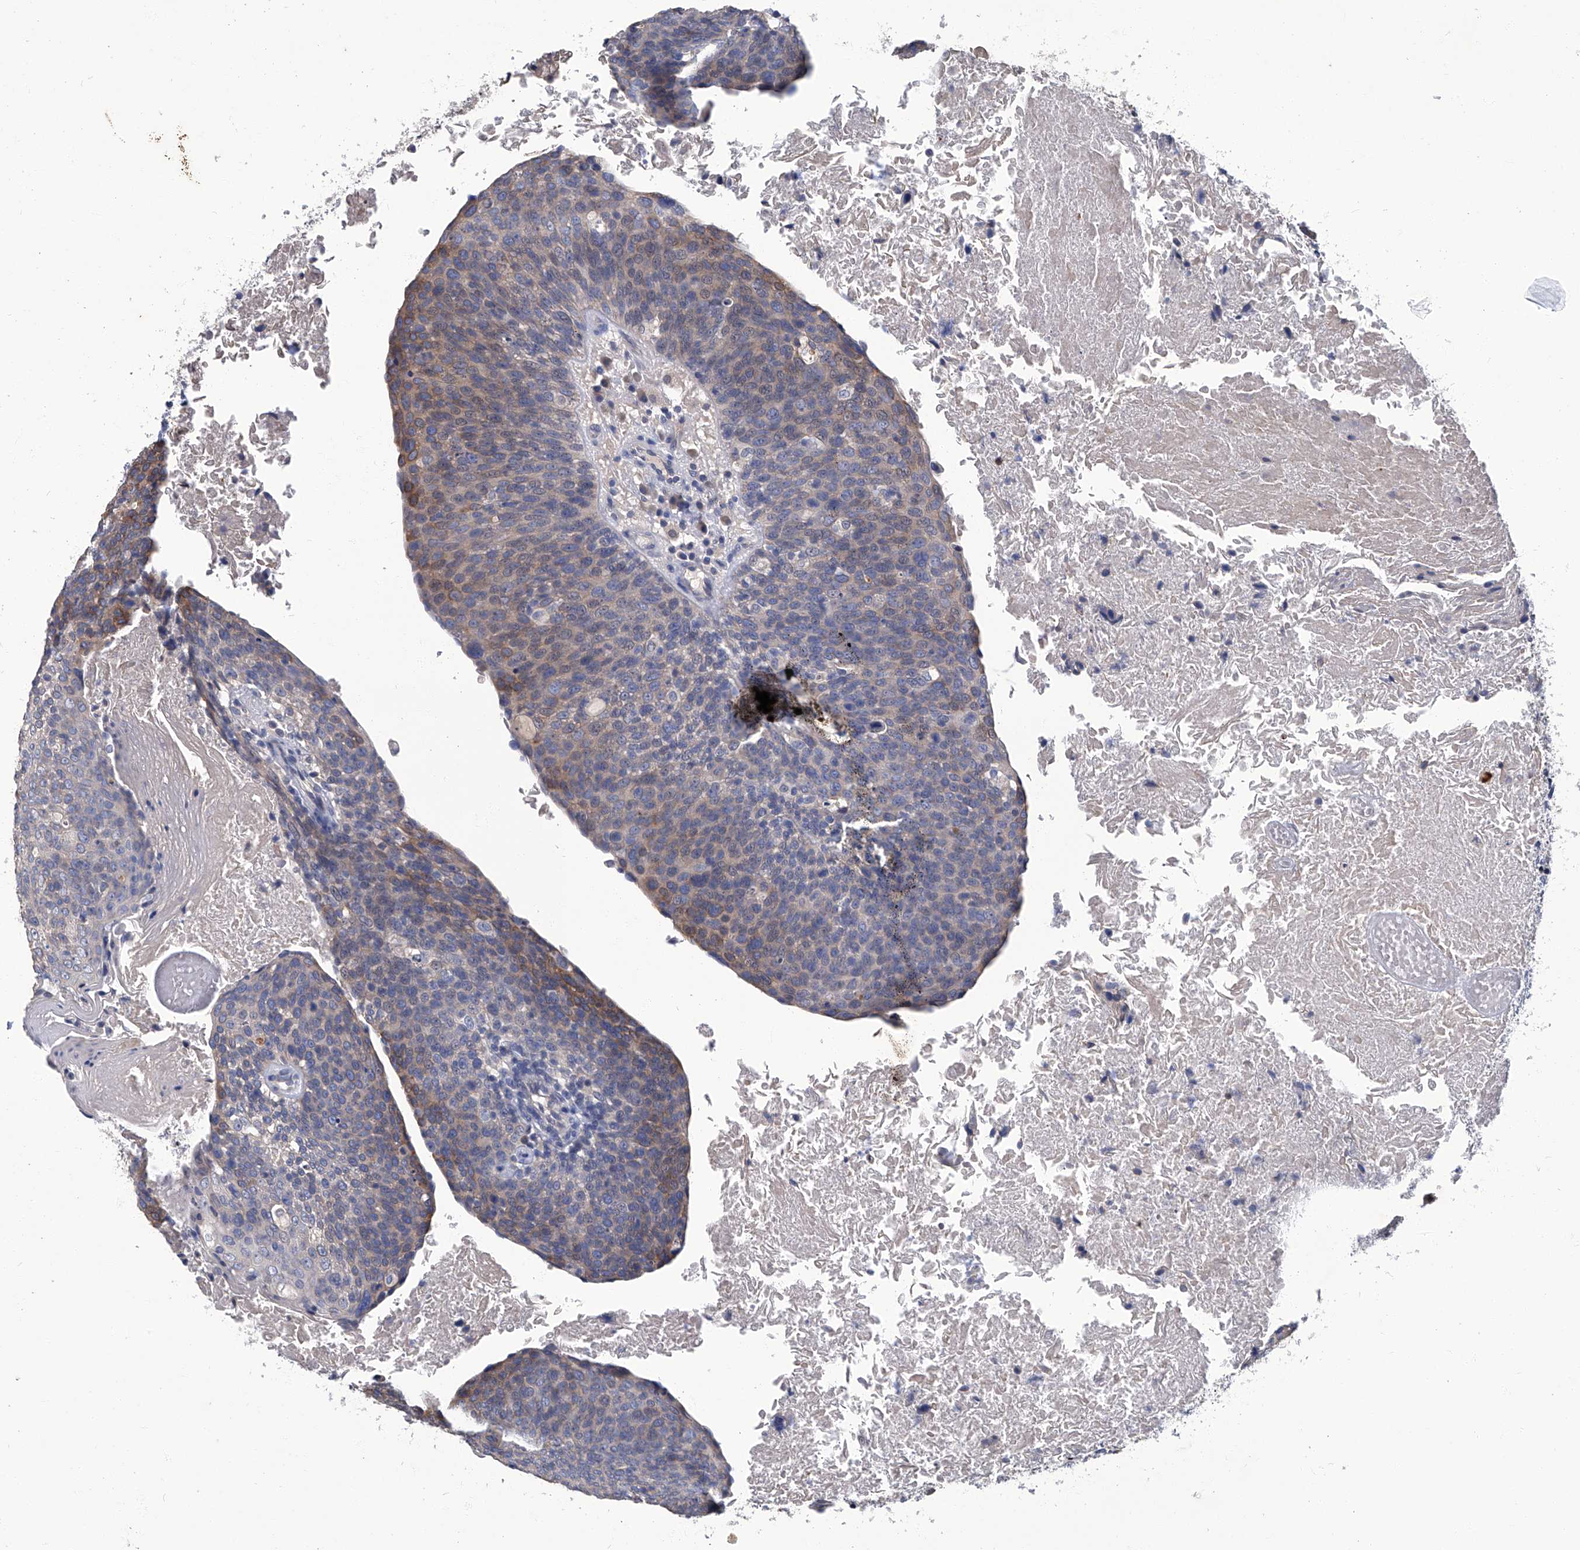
{"staining": {"intensity": "moderate", "quantity": "<25%", "location": "cytoplasmic/membranous"}, "tissue": "head and neck cancer", "cell_type": "Tumor cells", "image_type": "cancer", "snomed": [{"axis": "morphology", "description": "Squamous cell carcinoma, NOS"}, {"axis": "morphology", "description": "Squamous cell carcinoma, metastatic, NOS"}, {"axis": "topography", "description": "Lymph node"}, {"axis": "topography", "description": "Head-Neck"}], "caption": "This is an image of IHC staining of head and neck cancer (squamous cell carcinoma), which shows moderate expression in the cytoplasmic/membranous of tumor cells.", "gene": "TGFBR1", "patient": {"sex": "male", "age": 62}}